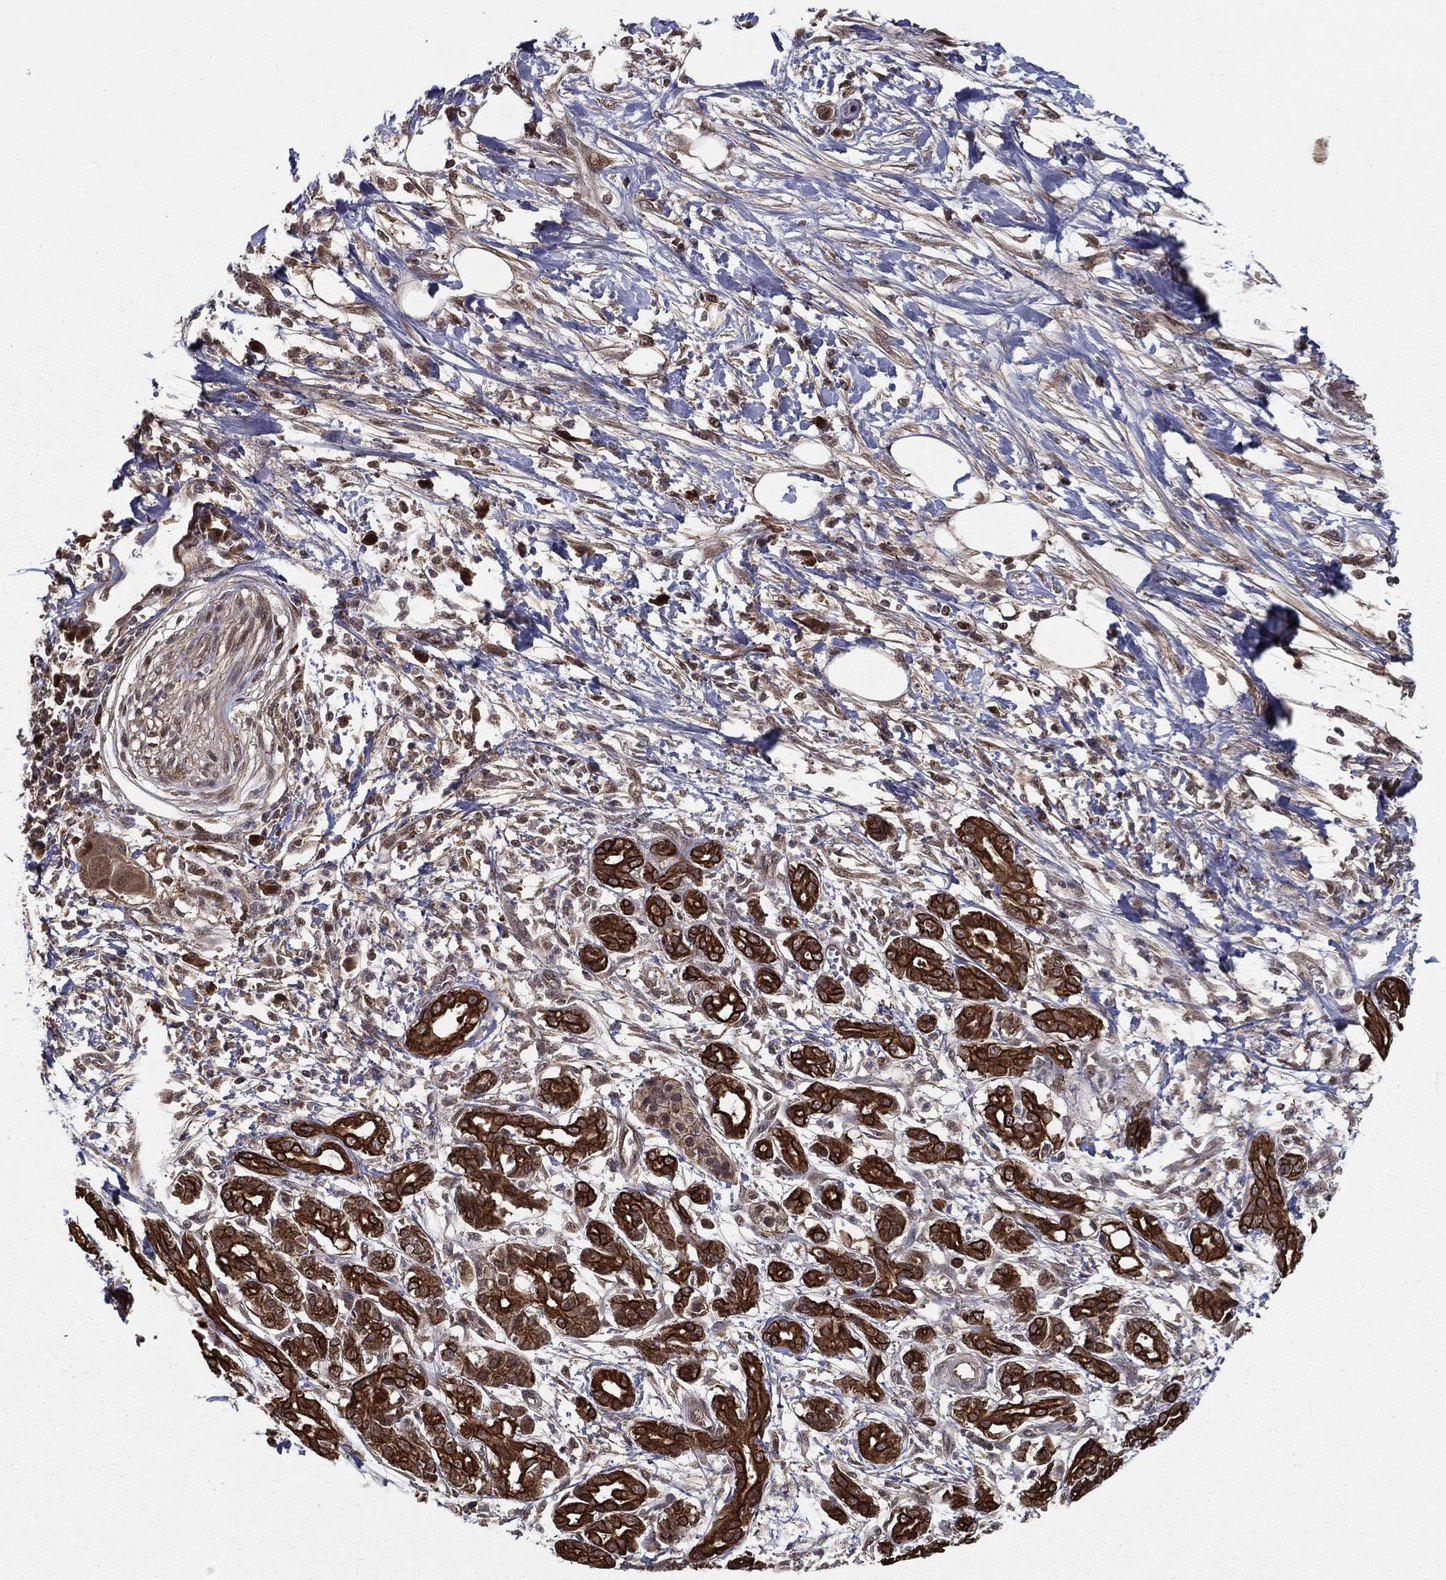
{"staining": {"intensity": "strong", "quantity": ">75%", "location": "cytoplasmic/membranous"}, "tissue": "pancreatic cancer", "cell_type": "Tumor cells", "image_type": "cancer", "snomed": [{"axis": "morphology", "description": "Adenocarcinoma, NOS"}, {"axis": "topography", "description": "Pancreas"}], "caption": "The micrograph displays staining of pancreatic adenocarcinoma, revealing strong cytoplasmic/membranous protein staining (brown color) within tumor cells. (IHC, brightfield microscopy, high magnification).", "gene": "SLC6A6", "patient": {"sex": "male", "age": 72}}